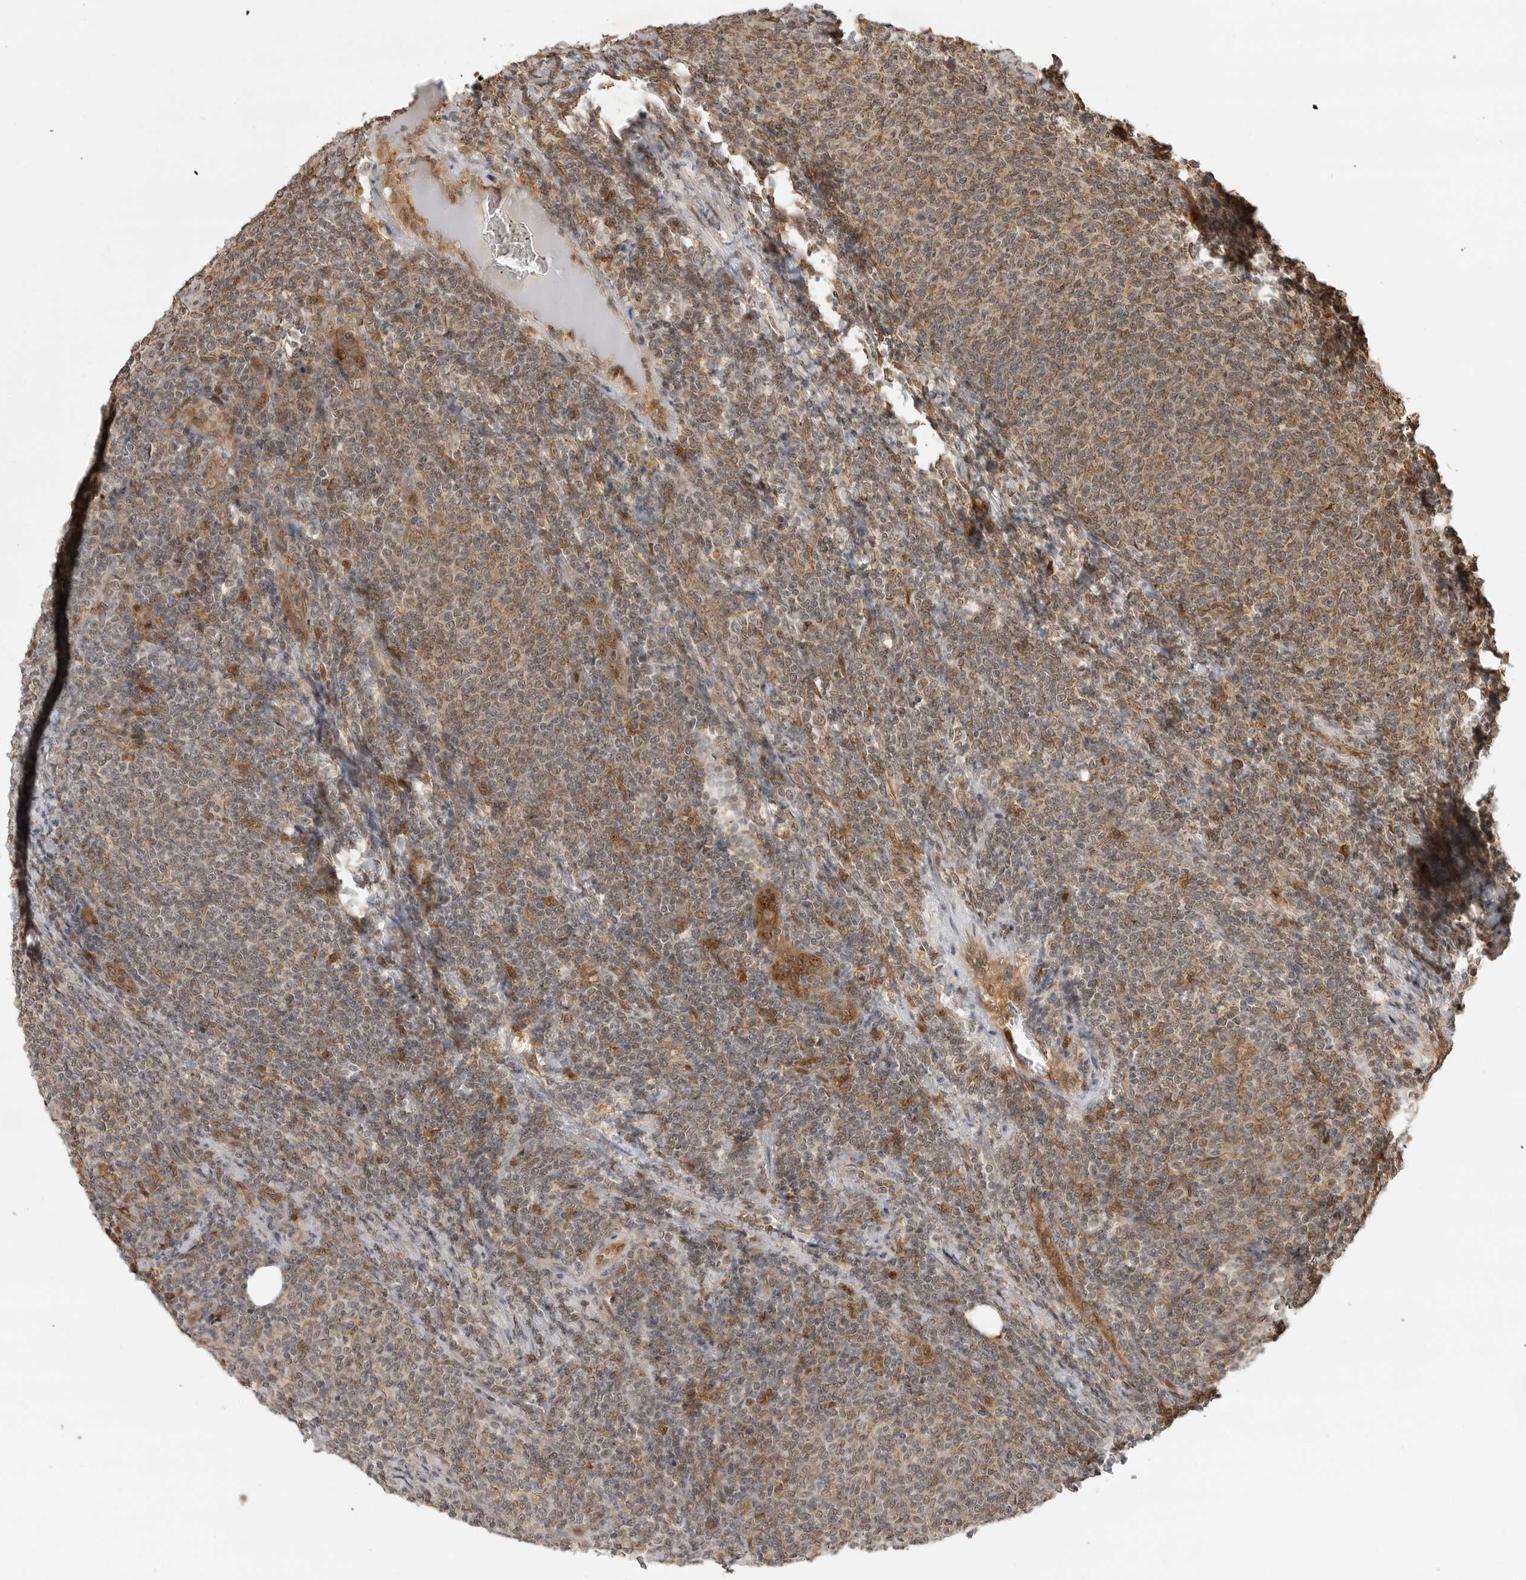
{"staining": {"intensity": "weak", "quantity": "25%-75%", "location": "cytoplasmic/membranous,nuclear"}, "tissue": "lymphoma", "cell_type": "Tumor cells", "image_type": "cancer", "snomed": [{"axis": "morphology", "description": "Malignant lymphoma, non-Hodgkin's type, Low grade"}, {"axis": "topography", "description": "Lymph node"}], "caption": "Protein analysis of lymphoma tissue reveals weak cytoplasmic/membranous and nuclear expression in about 25%-75% of tumor cells.", "gene": "BMP2K", "patient": {"sex": "male", "age": 66}}